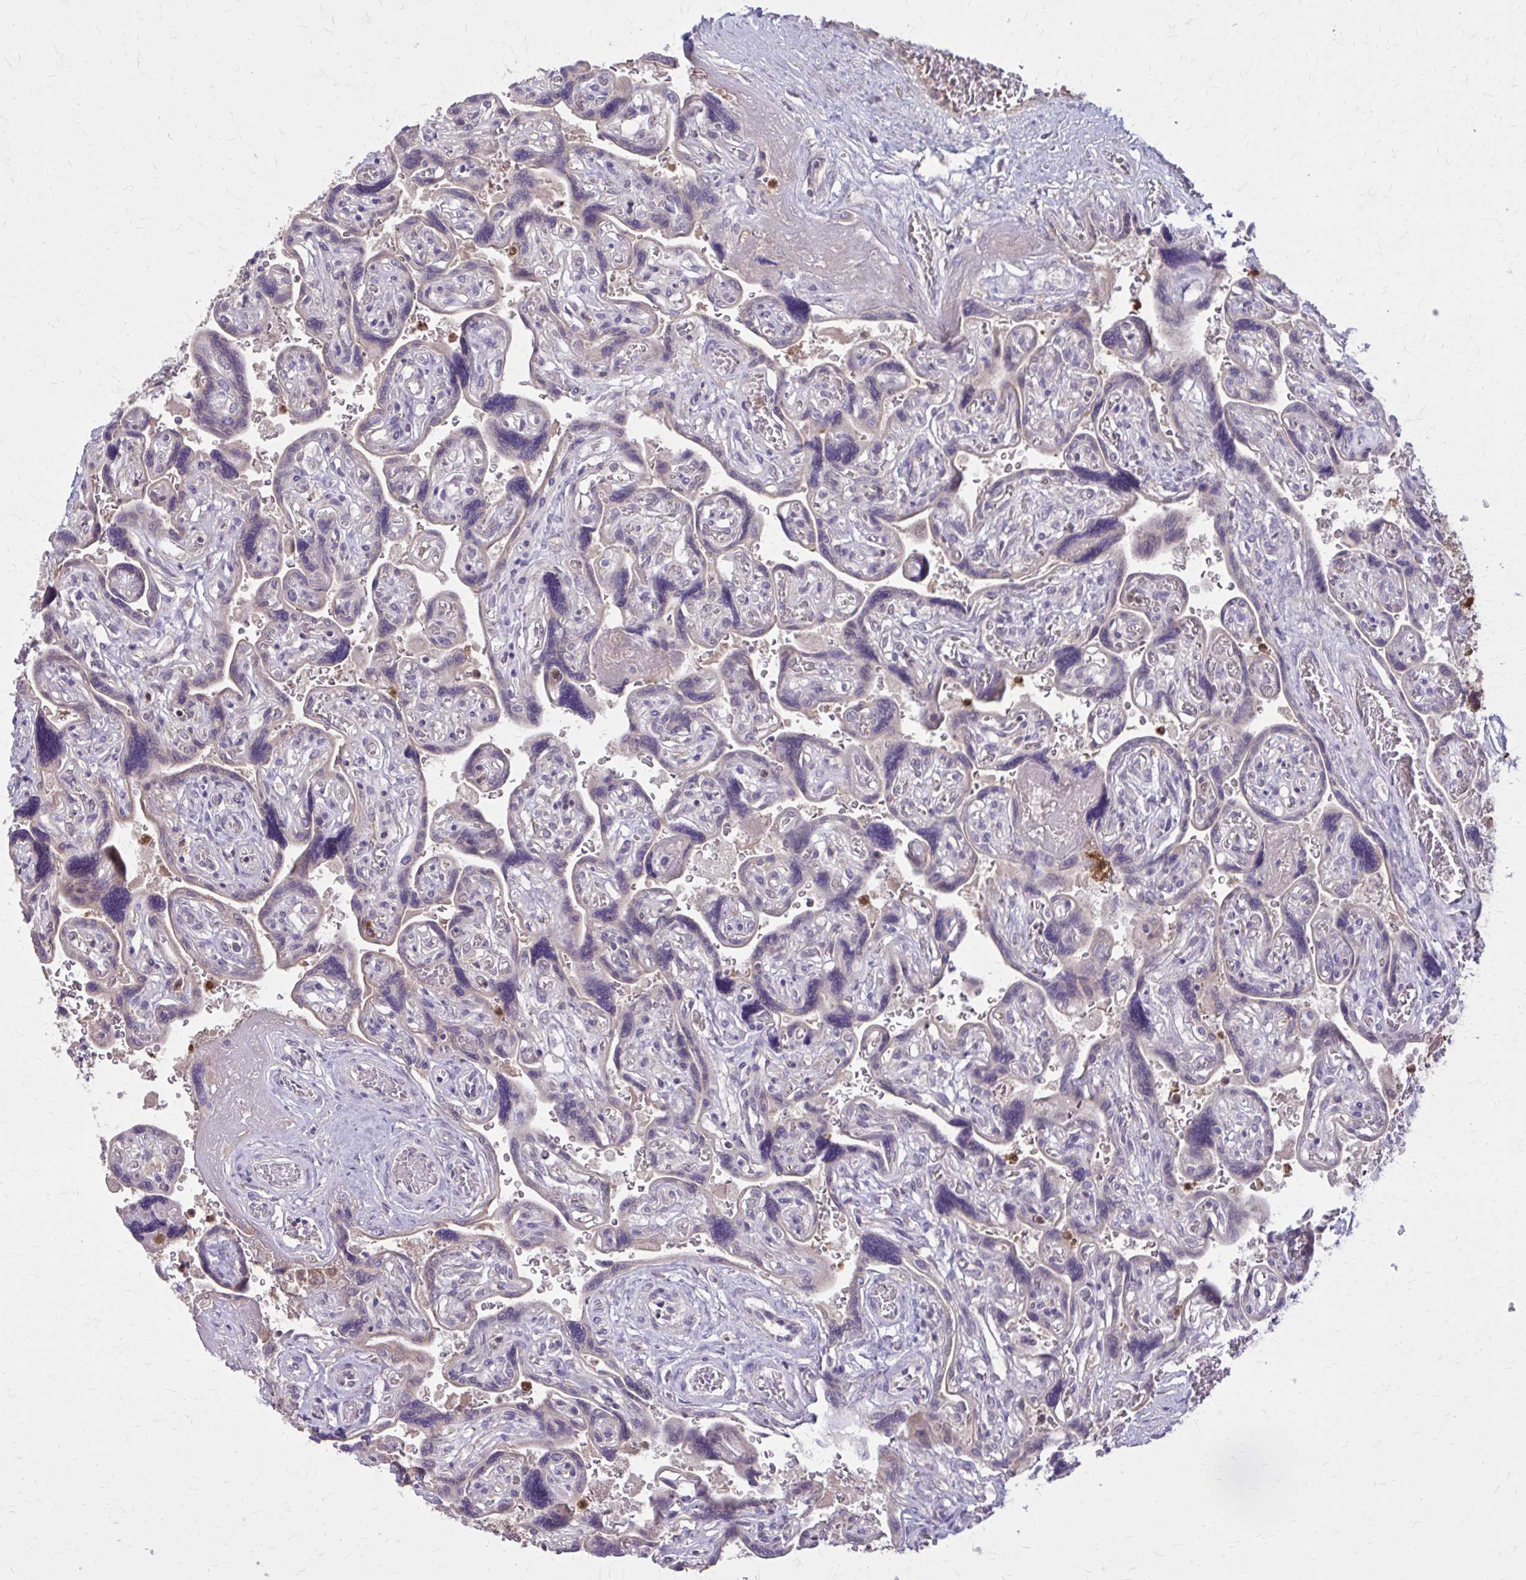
{"staining": {"intensity": "moderate", "quantity": ">75%", "location": "cytoplasmic/membranous,nuclear"}, "tissue": "placenta", "cell_type": "Decidual cells", "image_type": "normal", "snomed": [{"axis": "morphology", "description": "Normal tissue, NOS"}, {"axis": "topography", "description": "Placenta"}], "caption": "About >75% of decidual cells in normal human placenta show moderate cytoplasmic/membranous,nuclear protein positivity as visualized by brown immunohistochemical staining.", "gene": "NRBF2", "patient": {"sex": "female", "age": 32}}